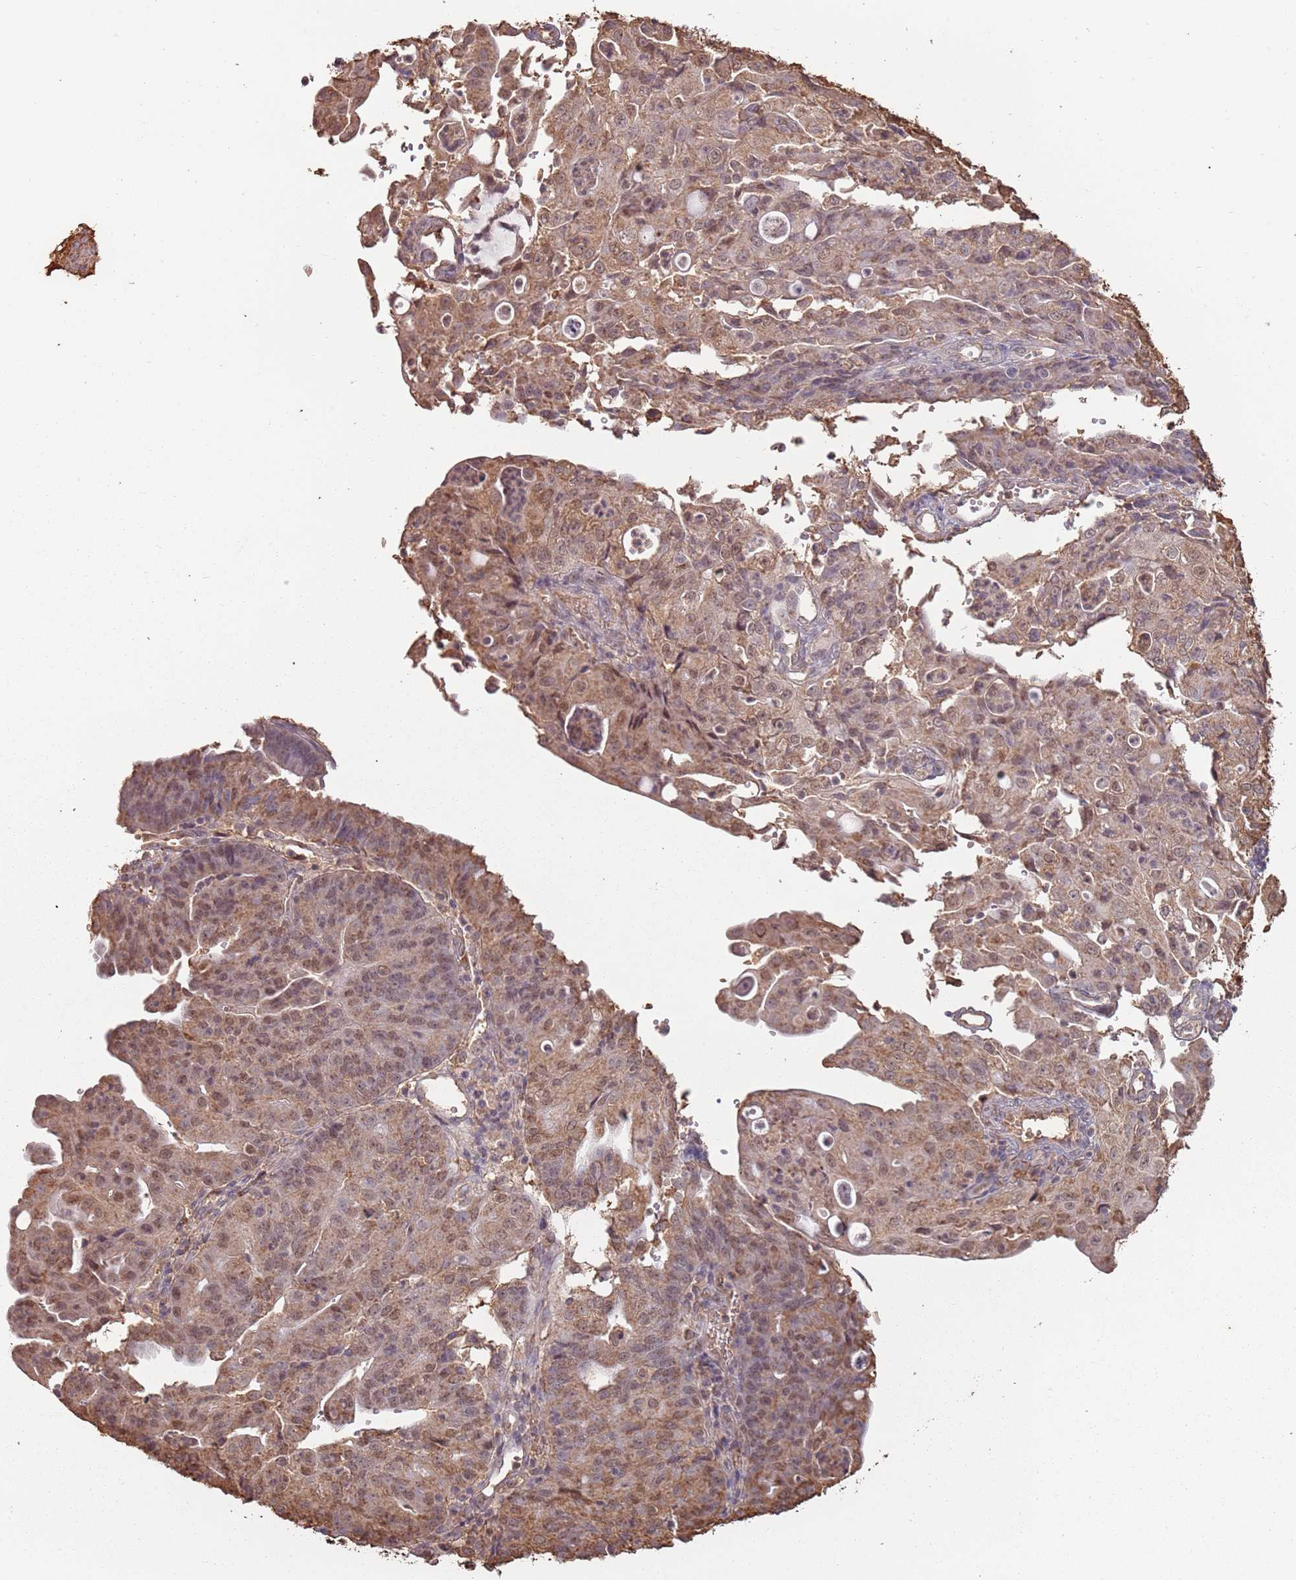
{"staining": {"intensity": "moderate", "quantity": ">75%", "location": "cytoplasmic/membranous,nuclear"}, "tissue": "endometrial cancer", "cell_type": "Tumor cells", "image_type": "cancer", "snomed": [{"axis": "morphology", "description": "Adenocarcinoma, NOS"}, {"axis": "topography", "description": "Endometrium"}], "caption": "Tumor cells display moderate cytoplasmic/membranous and nuclear expression in about >75% of cells in endometrial cancer.", "gene": "ATOSB", "patient": {"sex": "female", "age": 56}}